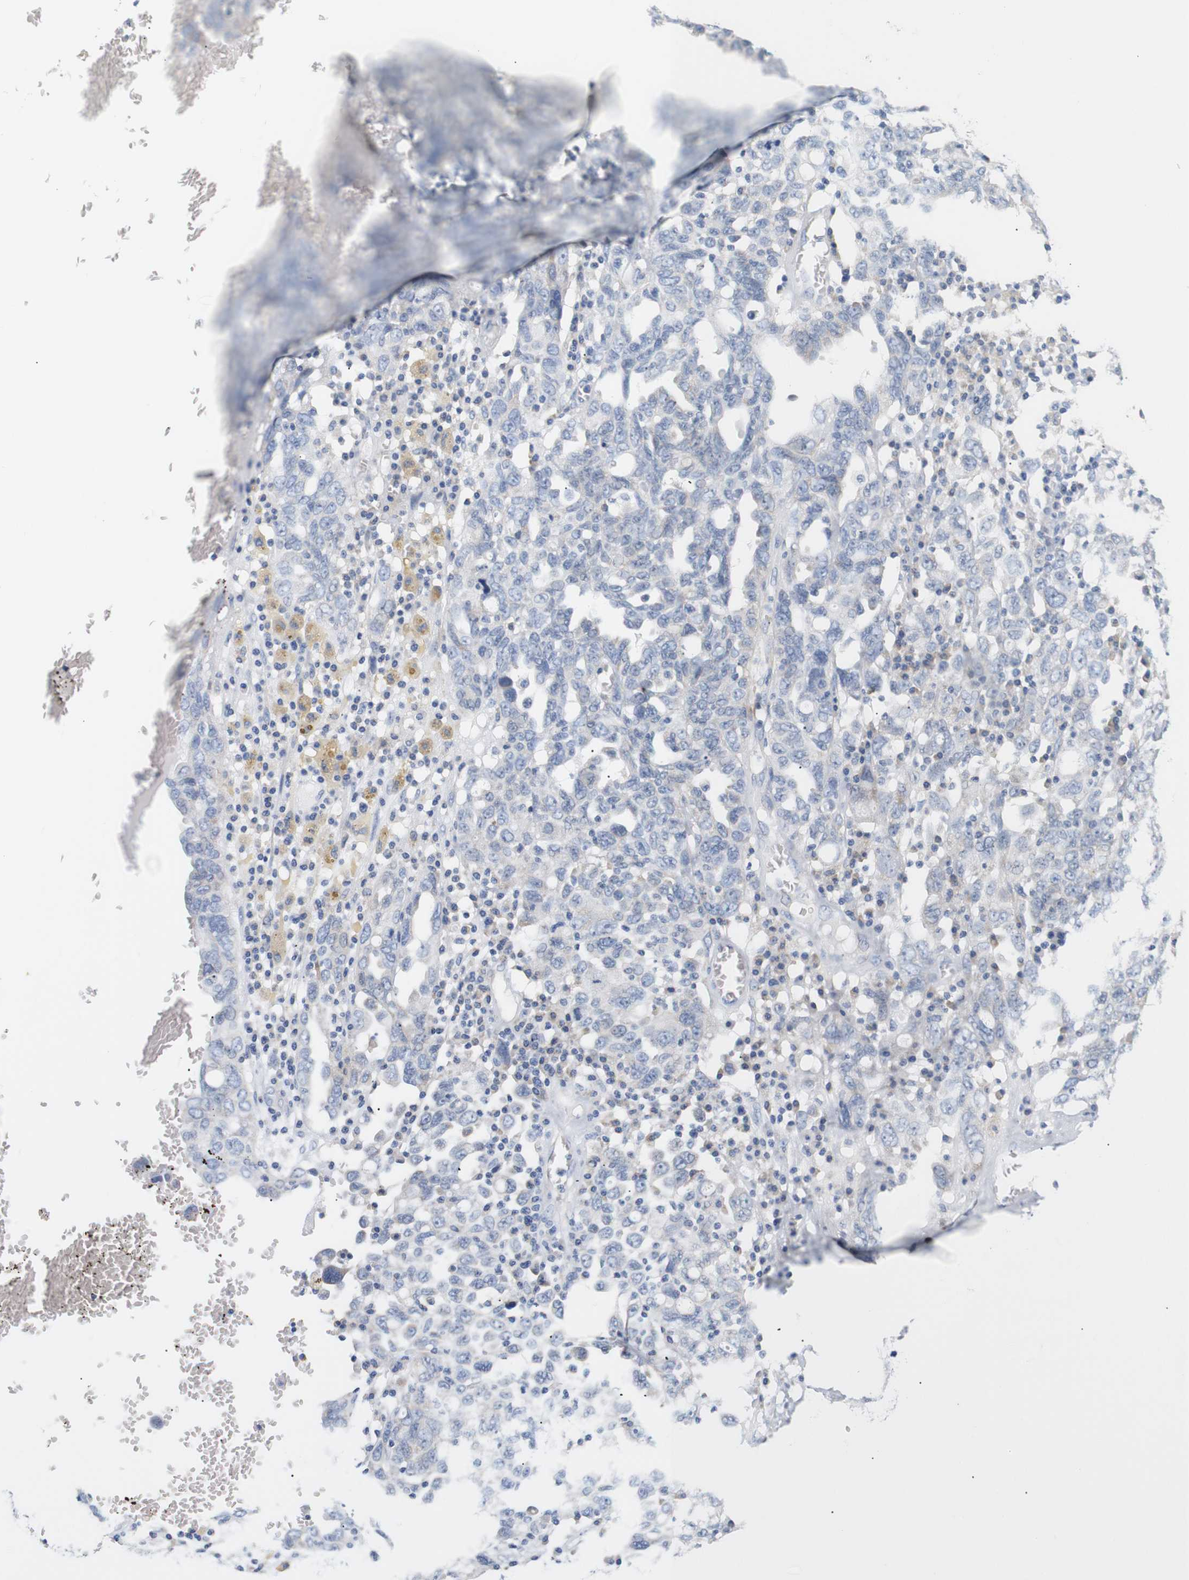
{"staining": {"intensity": "negative", "quantity": "none", "location": "none"}, "tissue": "ovarian cancer", "cell_type": "Tumor cells", "image_type": "cancer", "snomed": [{"axis": "morphology", "description": "Carcinoma, endometroid"}, {"axis": "topography", "description": "Ovary"}], "caption": "Tumor cells are negative for brown protein staining in ovarian cancer (endometroid carcinoma).", "gene": "TRIM5", "patient": {"sex": "female", "age": 62}}